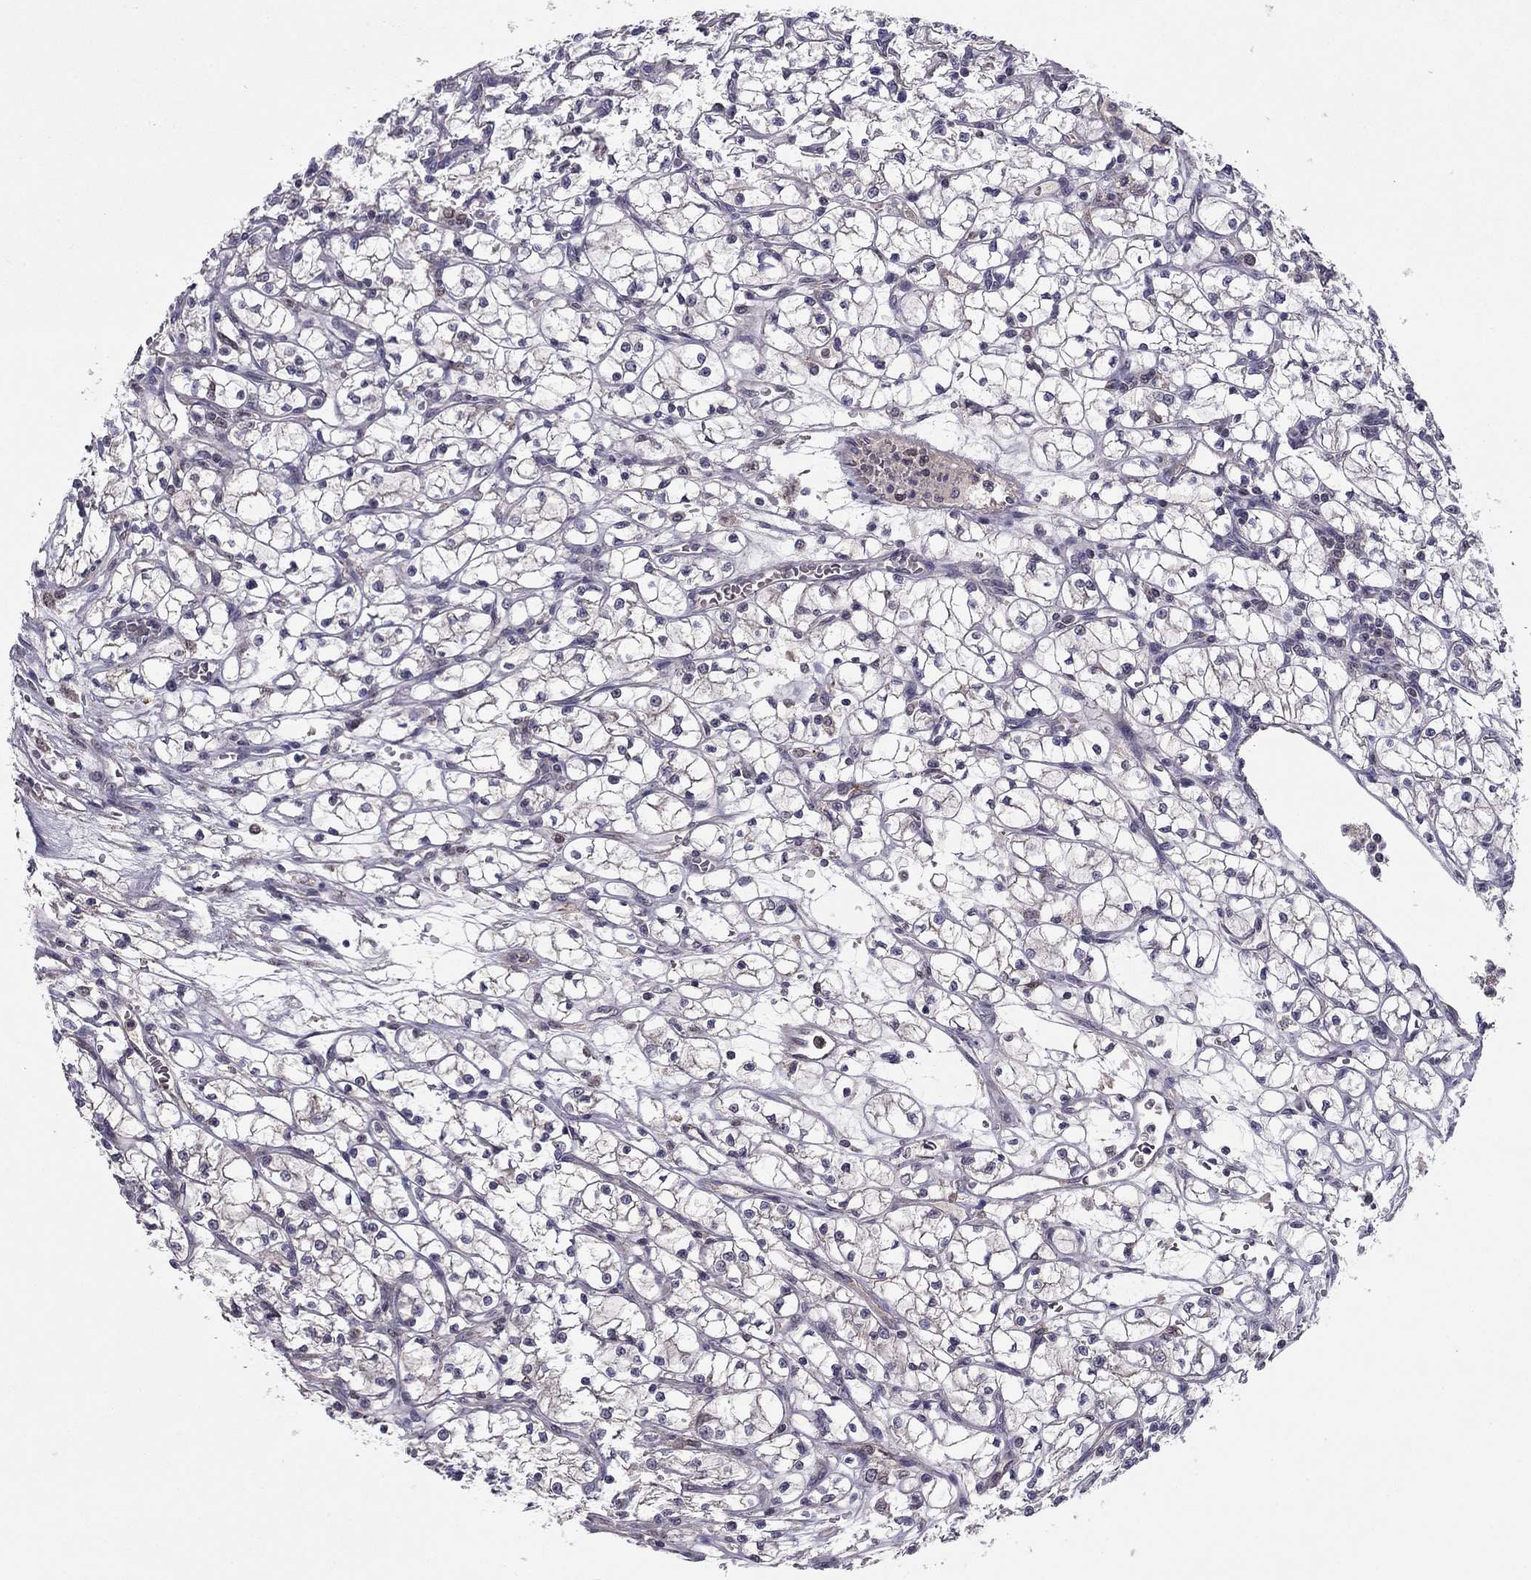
{"staining": {"intensity": "negative", "quantity": "none", "location": "none"}, "tissue": "renal cancer", "cell_type": "Tumor cells", "image_type": "cancer", "snomed": [{"axis": "morphology", "description": "Adenocarcinoma, NOS"}, {"axis": "topography", "description": "Kidney"}], "caption": "Image shows no significant protein staining in tumor cells of adenocarcinoma (renal). (Stains: DAB IHC with hematoxylin counter stain, Microscopy: brightfield microscopy at high magnification).", "gene": "HCN1", "patient": {"sex": "female", "age": 64}}